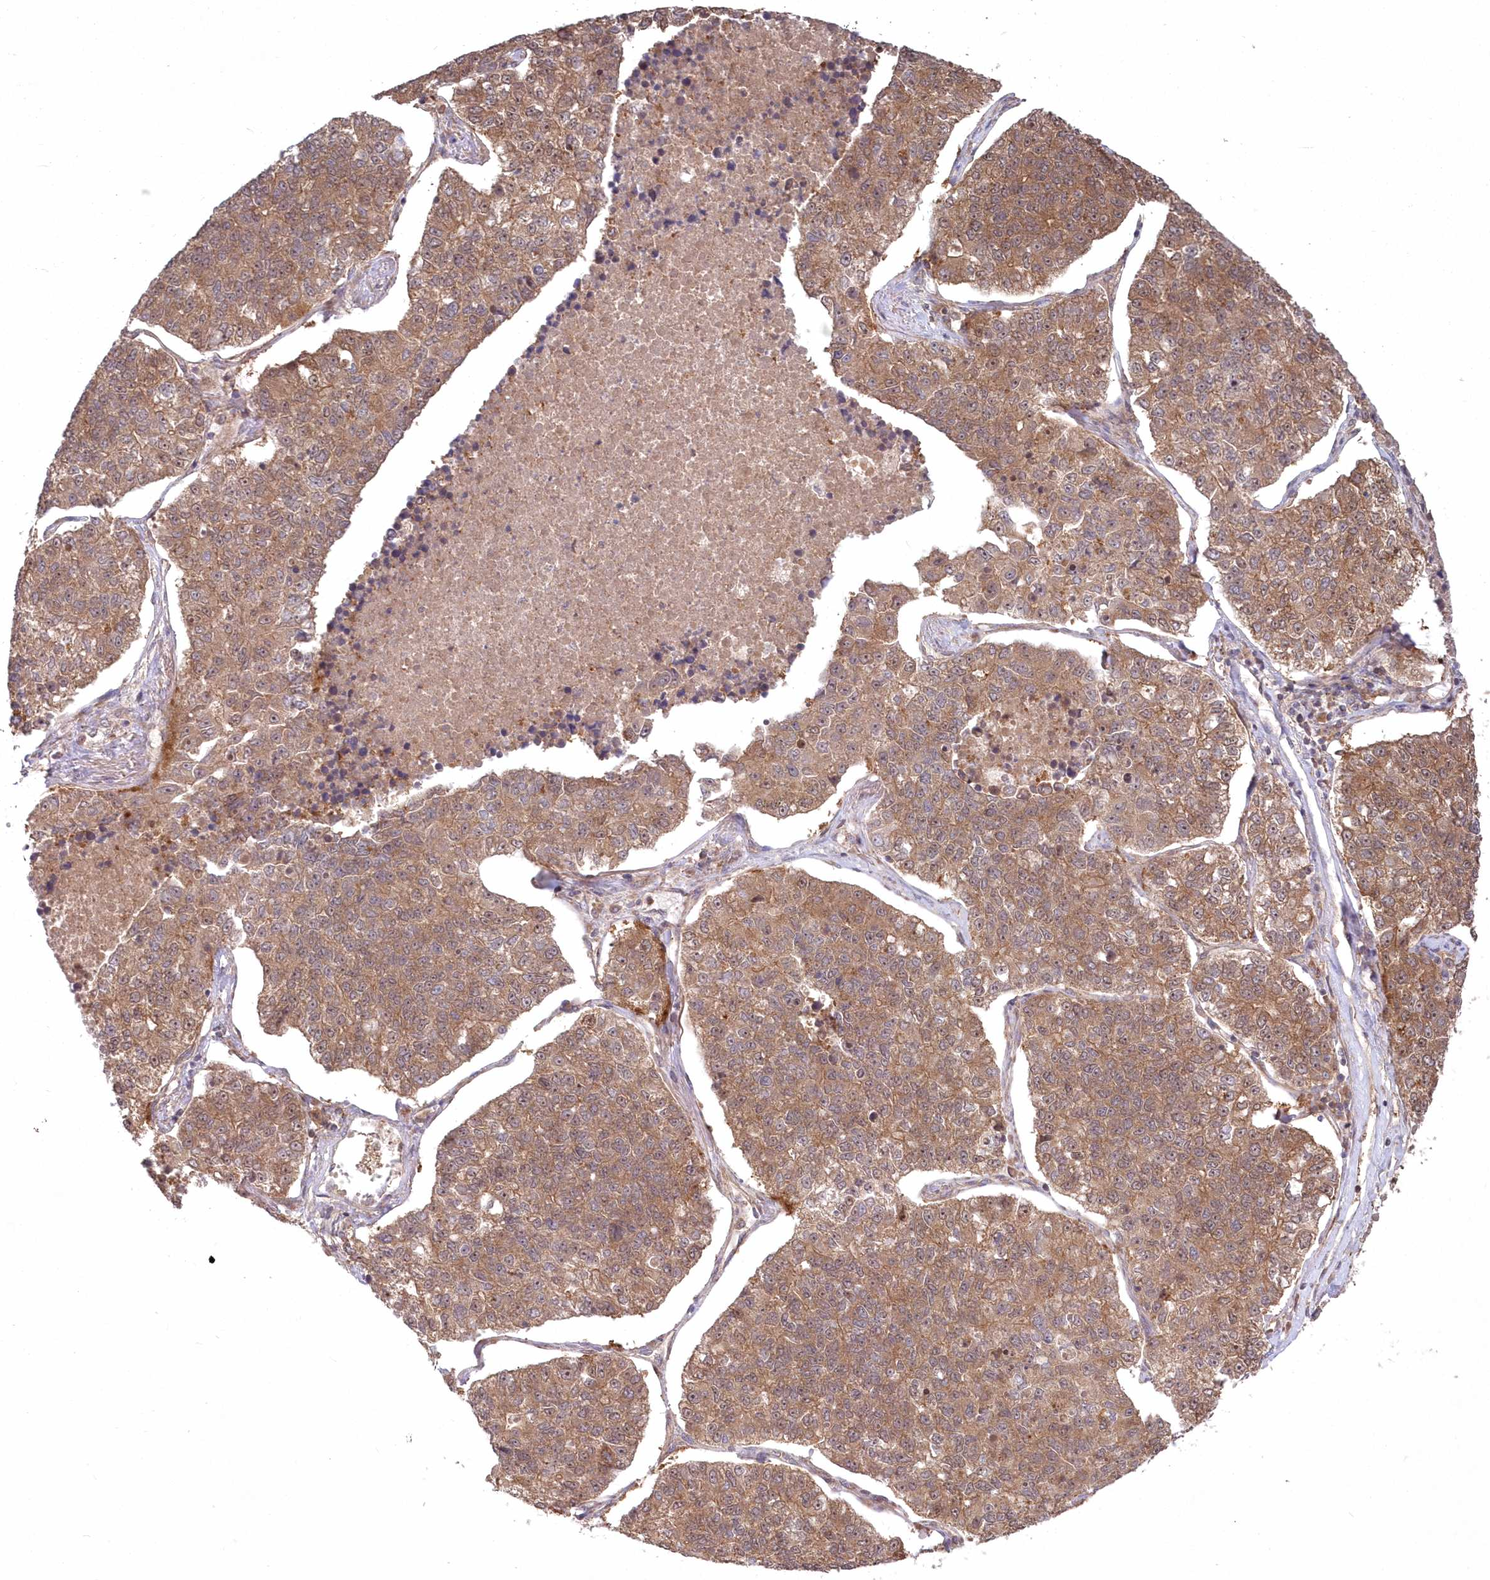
{"staining": {"intensity": "moderate", "quantity": ">75%", "location": "cytoplasmic/membranous,nuclear"}, "tissue": "lung cancer", "cell_type": "Tumor cells", "image_type": "cancer", "snomed": [{"axis": "morphology", "description": "Adenocarcinoma, NOS"}, {"axis": "topography", "description": "Lung"}], "caption": "Protein expression analysis of lung cancer (adenocarcinoma) displays moderate cytoplasmic/membranous and nuclear positivity in about >75% of tumor cells.", "gene": "TBCA", "patient": {"sex": "male", "age": 49}}